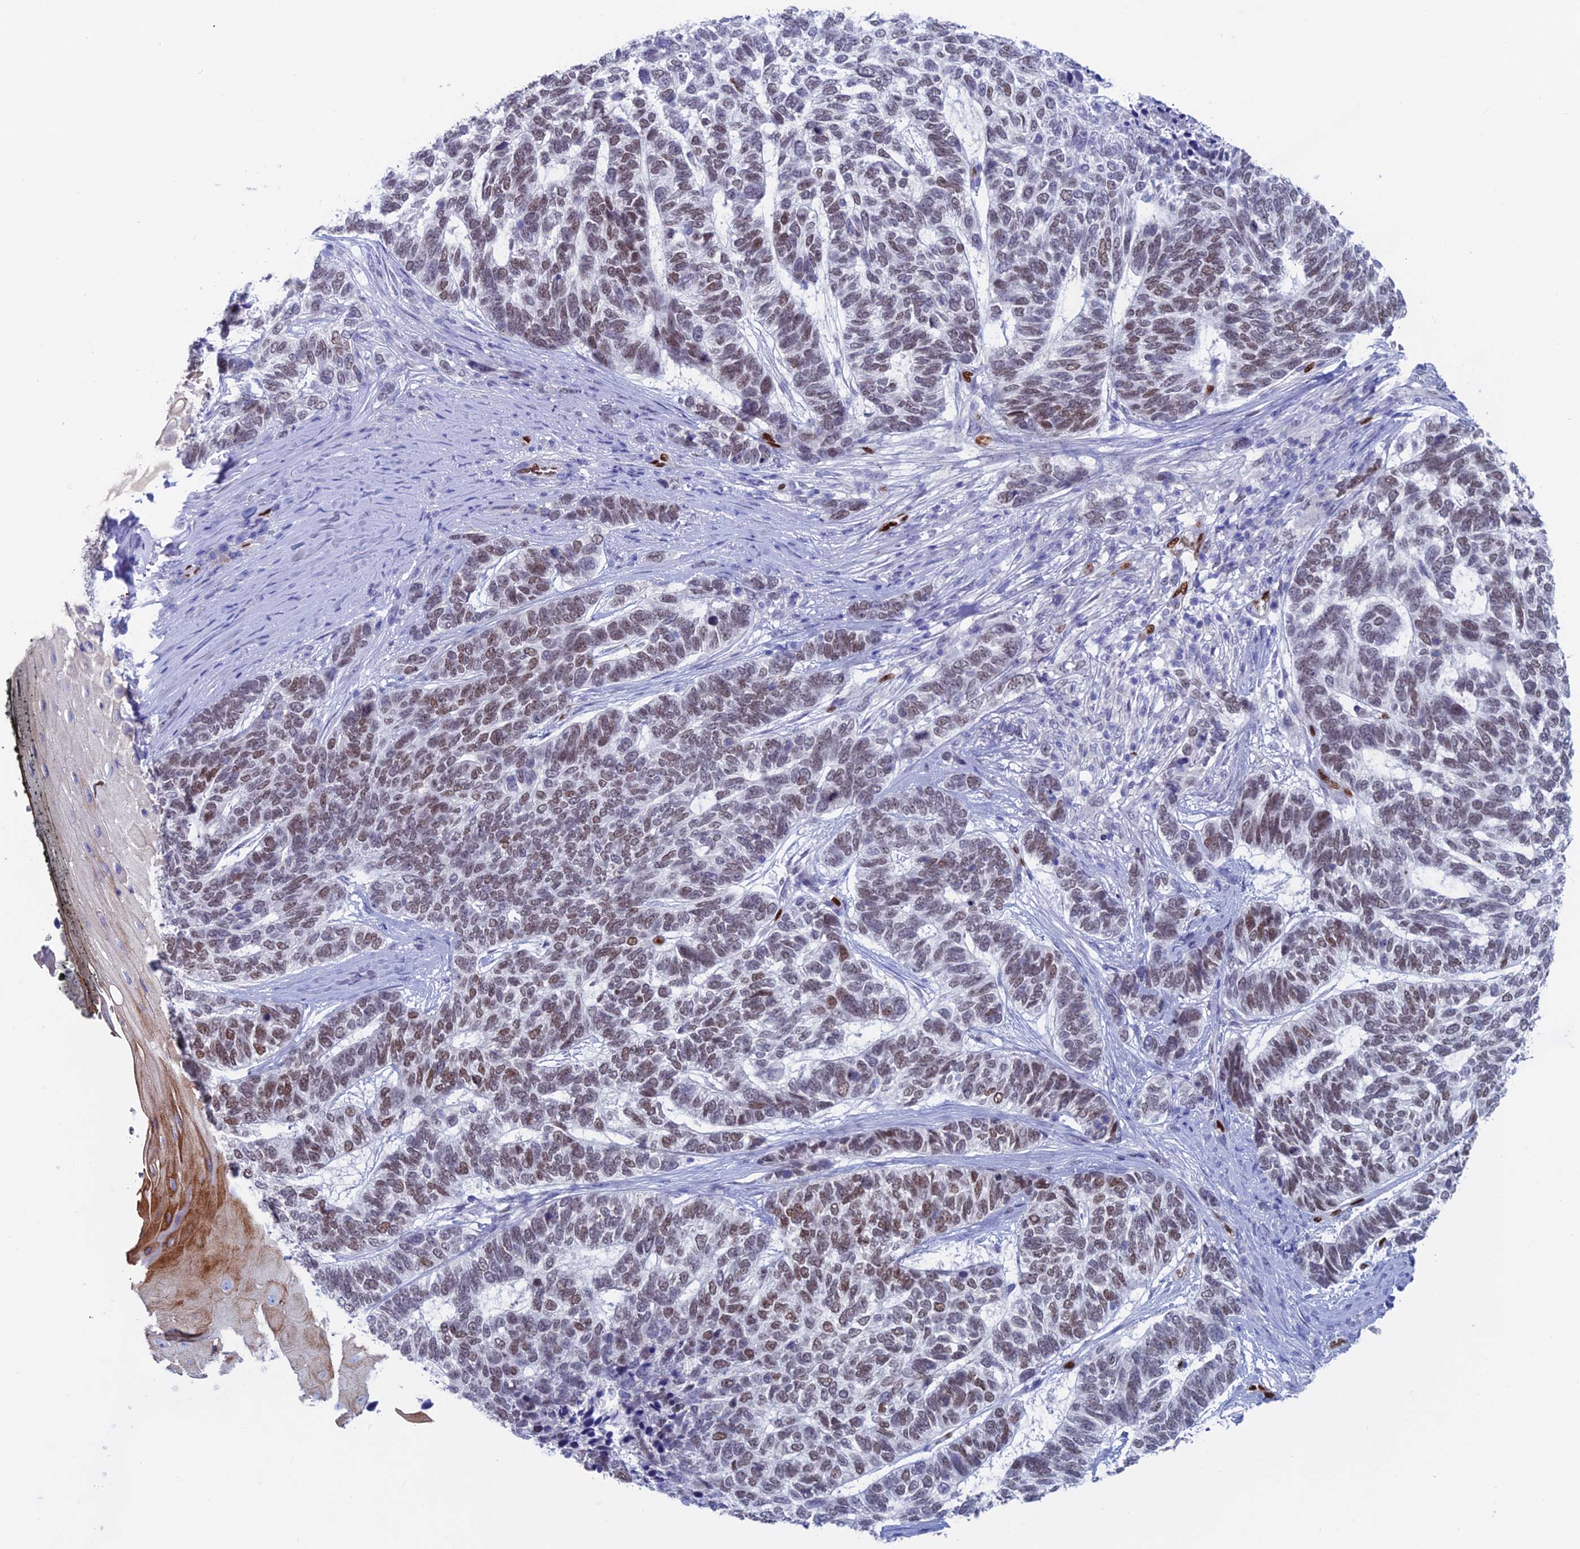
{"staining": {"intensity": "moderate", "quantity": "25%-75%", "location": "nuclear"}, "tissue": "skin cancer", "cell_type": "Tumor cells", "image_type": "cancer", "snomed": [{"axis": "morphology", "description": "Basal cell carcinoma"}, {"axis": "topography", "description": "Skin"}], "caption": "High-power microscopy captured an immunohistochemistry micrograph of skin basal cell carcinoma, revealing moderate nuclear staining in approximately 25%-75% of tumor cells.", "gene": "NOL4L", "patient": {"sex": "female", "age": 65}}